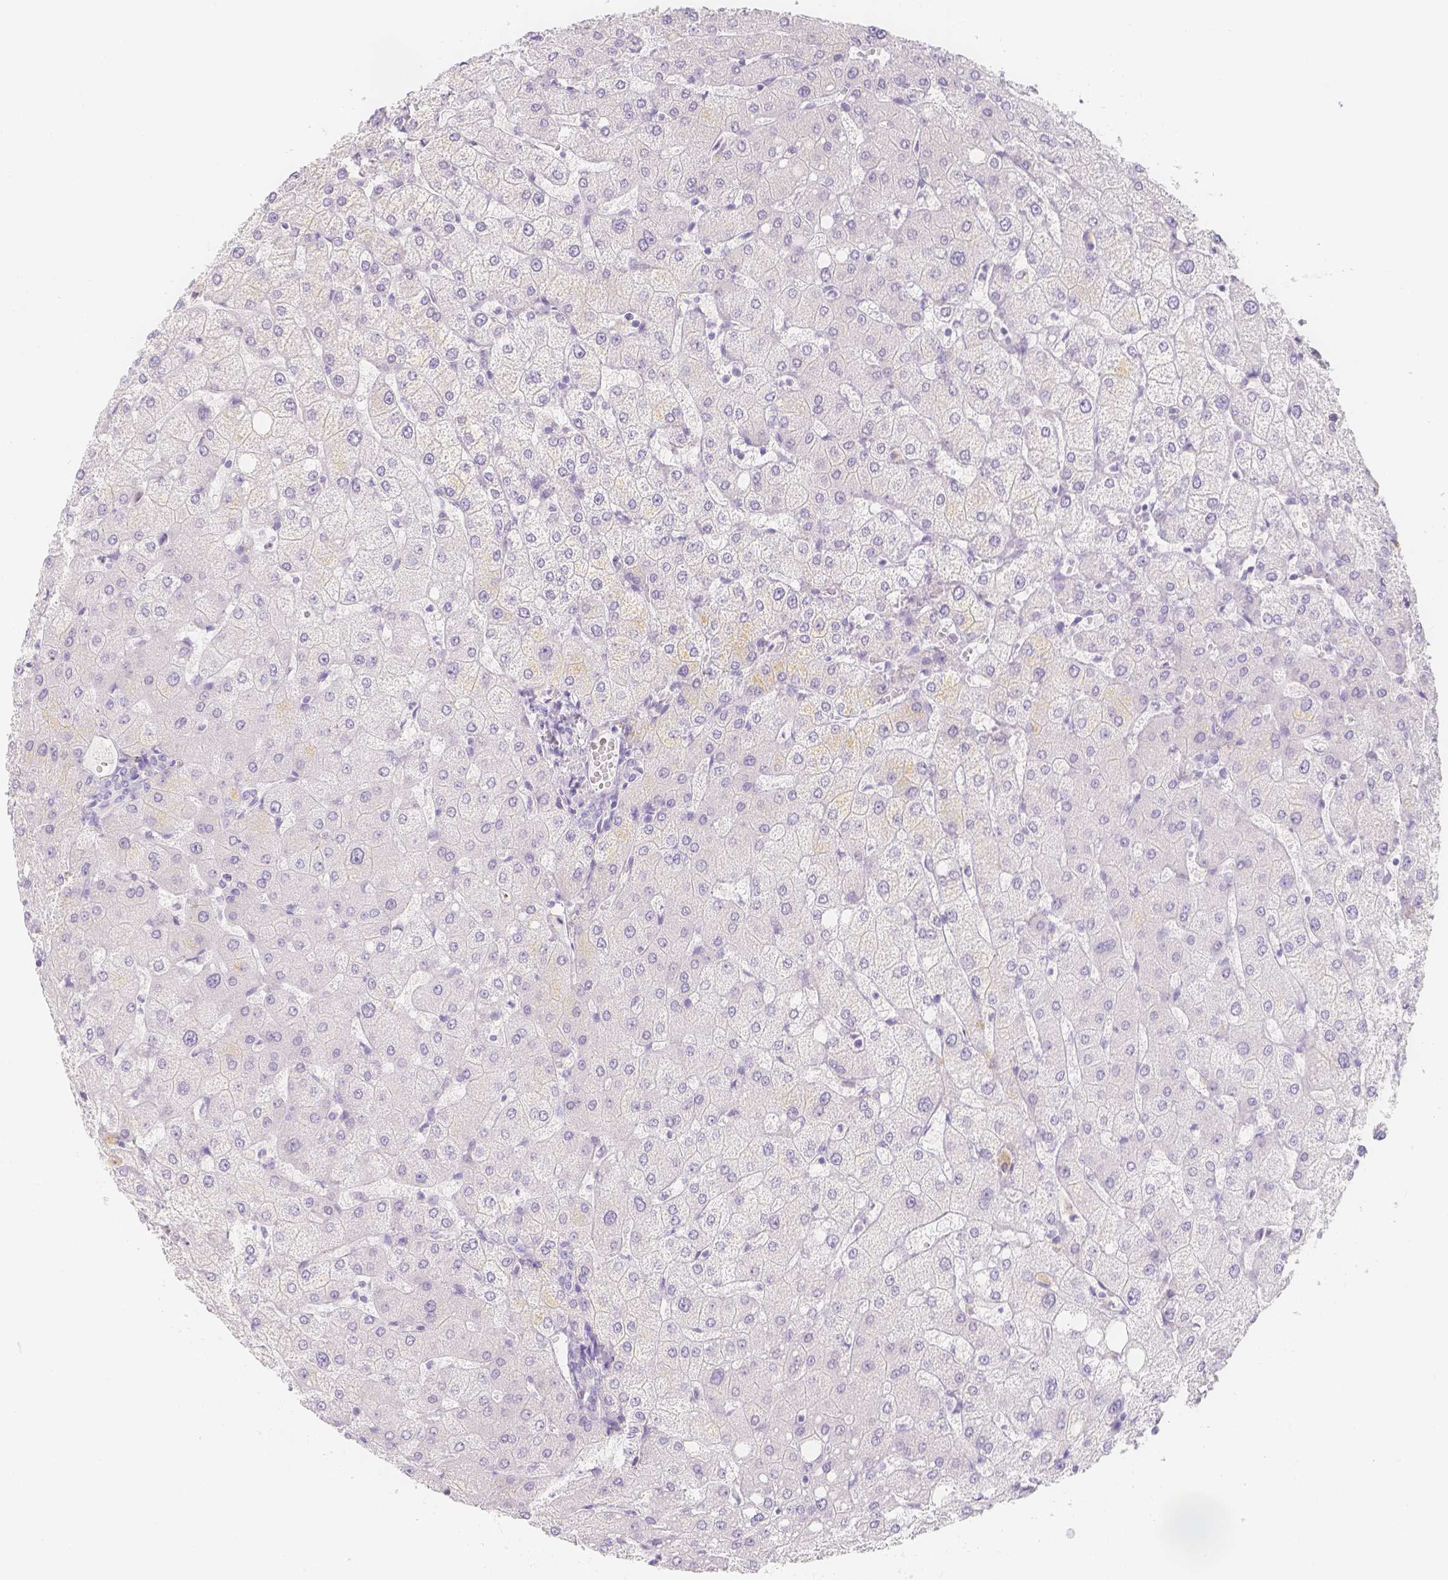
{"staining": {"intensity": "negative", "quantity": "none", "location": "none"}, "tissue": "liver", "cell_type": "Cholangiocytes", "image_type": "normal", "snomed": [{"axis": "morphology", "description": "Normal tissue, NOS"}, {"axis": "topography", "description": "Liver"}], "caption": "The image displays no staining of cholangiocytes in benign liver. (Stains: DAB immunohistochemistry with hematoxylin counter stain, Microscopy: brightfield microscopy at high magnification).", "gene": "SLC18A1", "patient": {"sex": "female", "age": 54}}